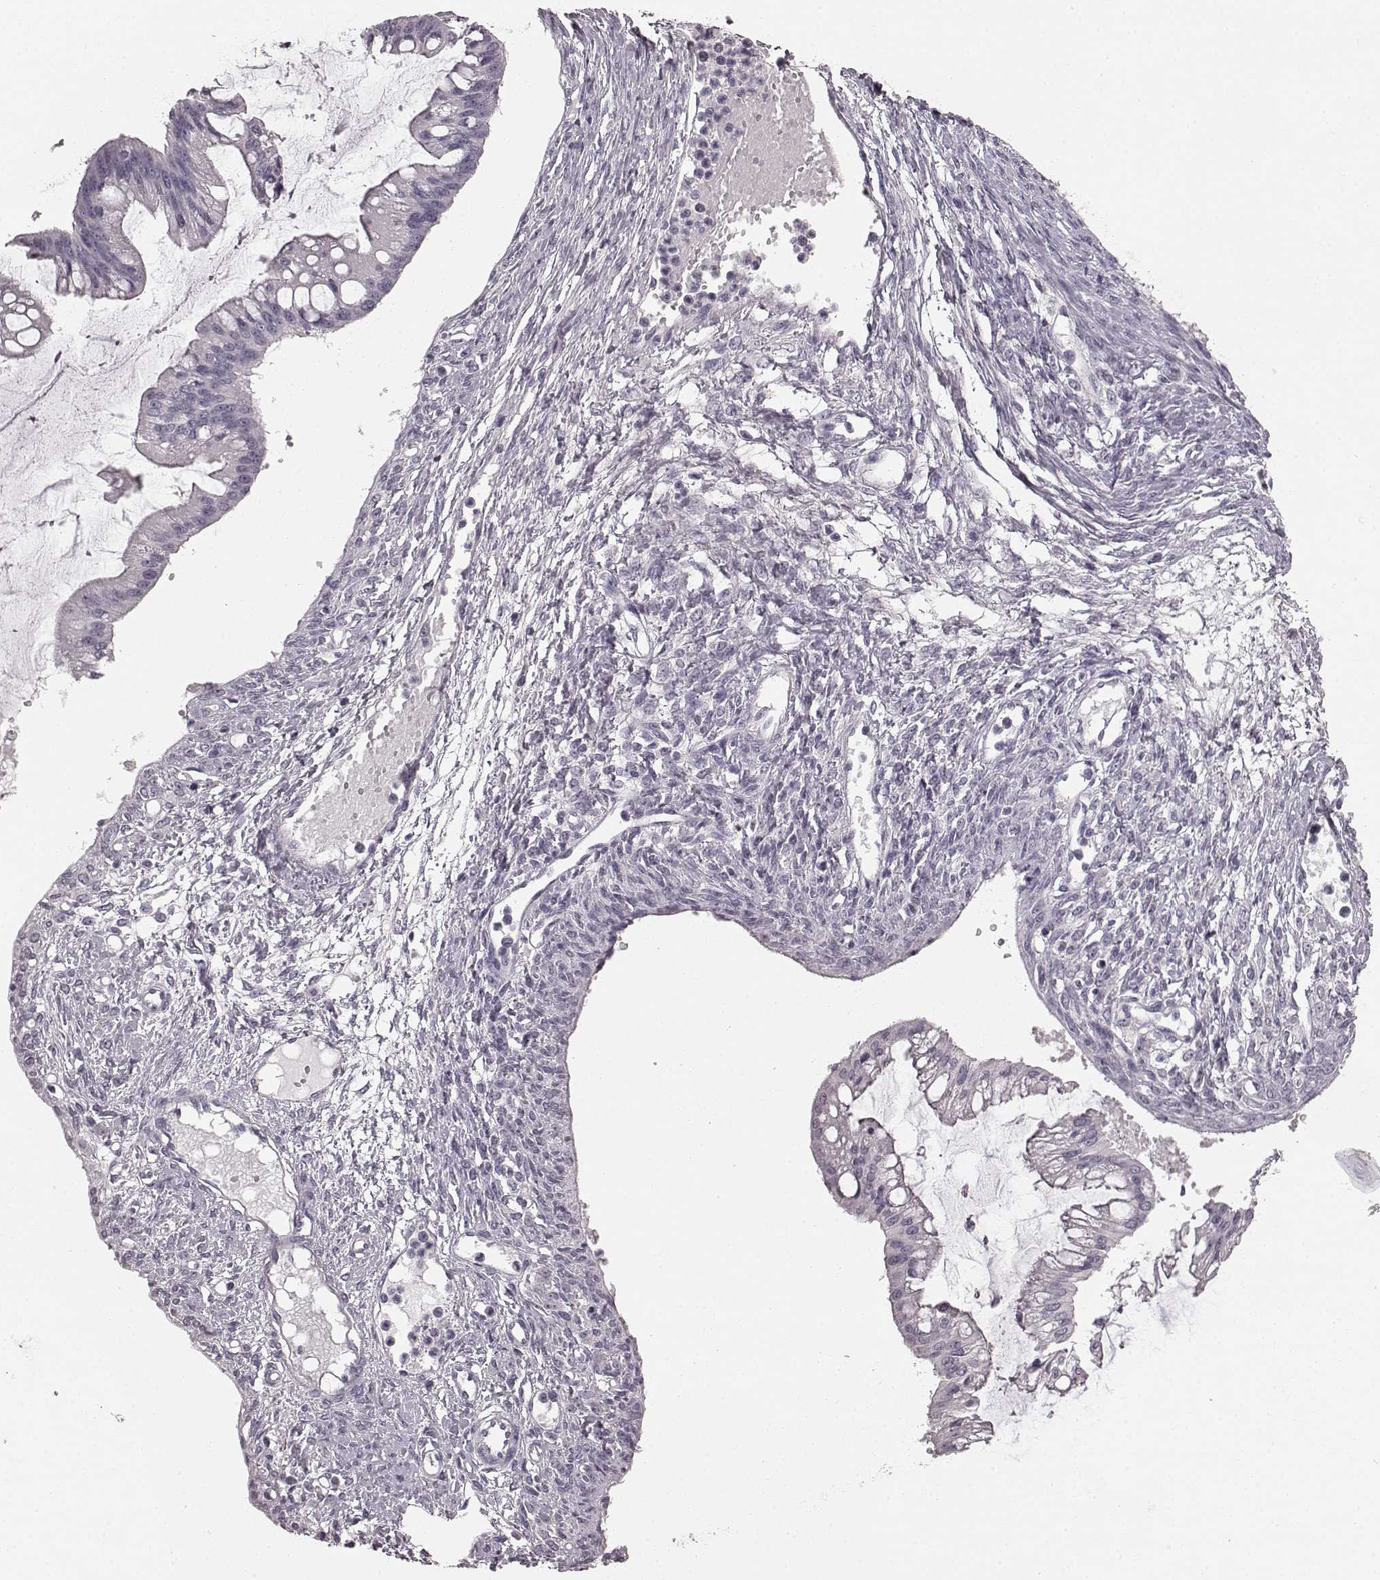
{"staining": {"intensity": "negative", "quantity": "none", "location": "none"}, "tissue": "ovarian cancer", "cell_type": "Tumor cells", "image_type": "cancer", "snomed": [{"axis": "morphology", "description": "Cystadenocarcinoma, mucinous, NOS"}, {"axis": "topography", "description": "Ovary"}], "caption": "Ovarian cancer (mucinous cystadenocarcinoma) stained for a protein using immunohistochemistry demonstrates no positivity tumor cells.", "gene": "RIT2", "patient": {"sex": "female", "age": 73}}